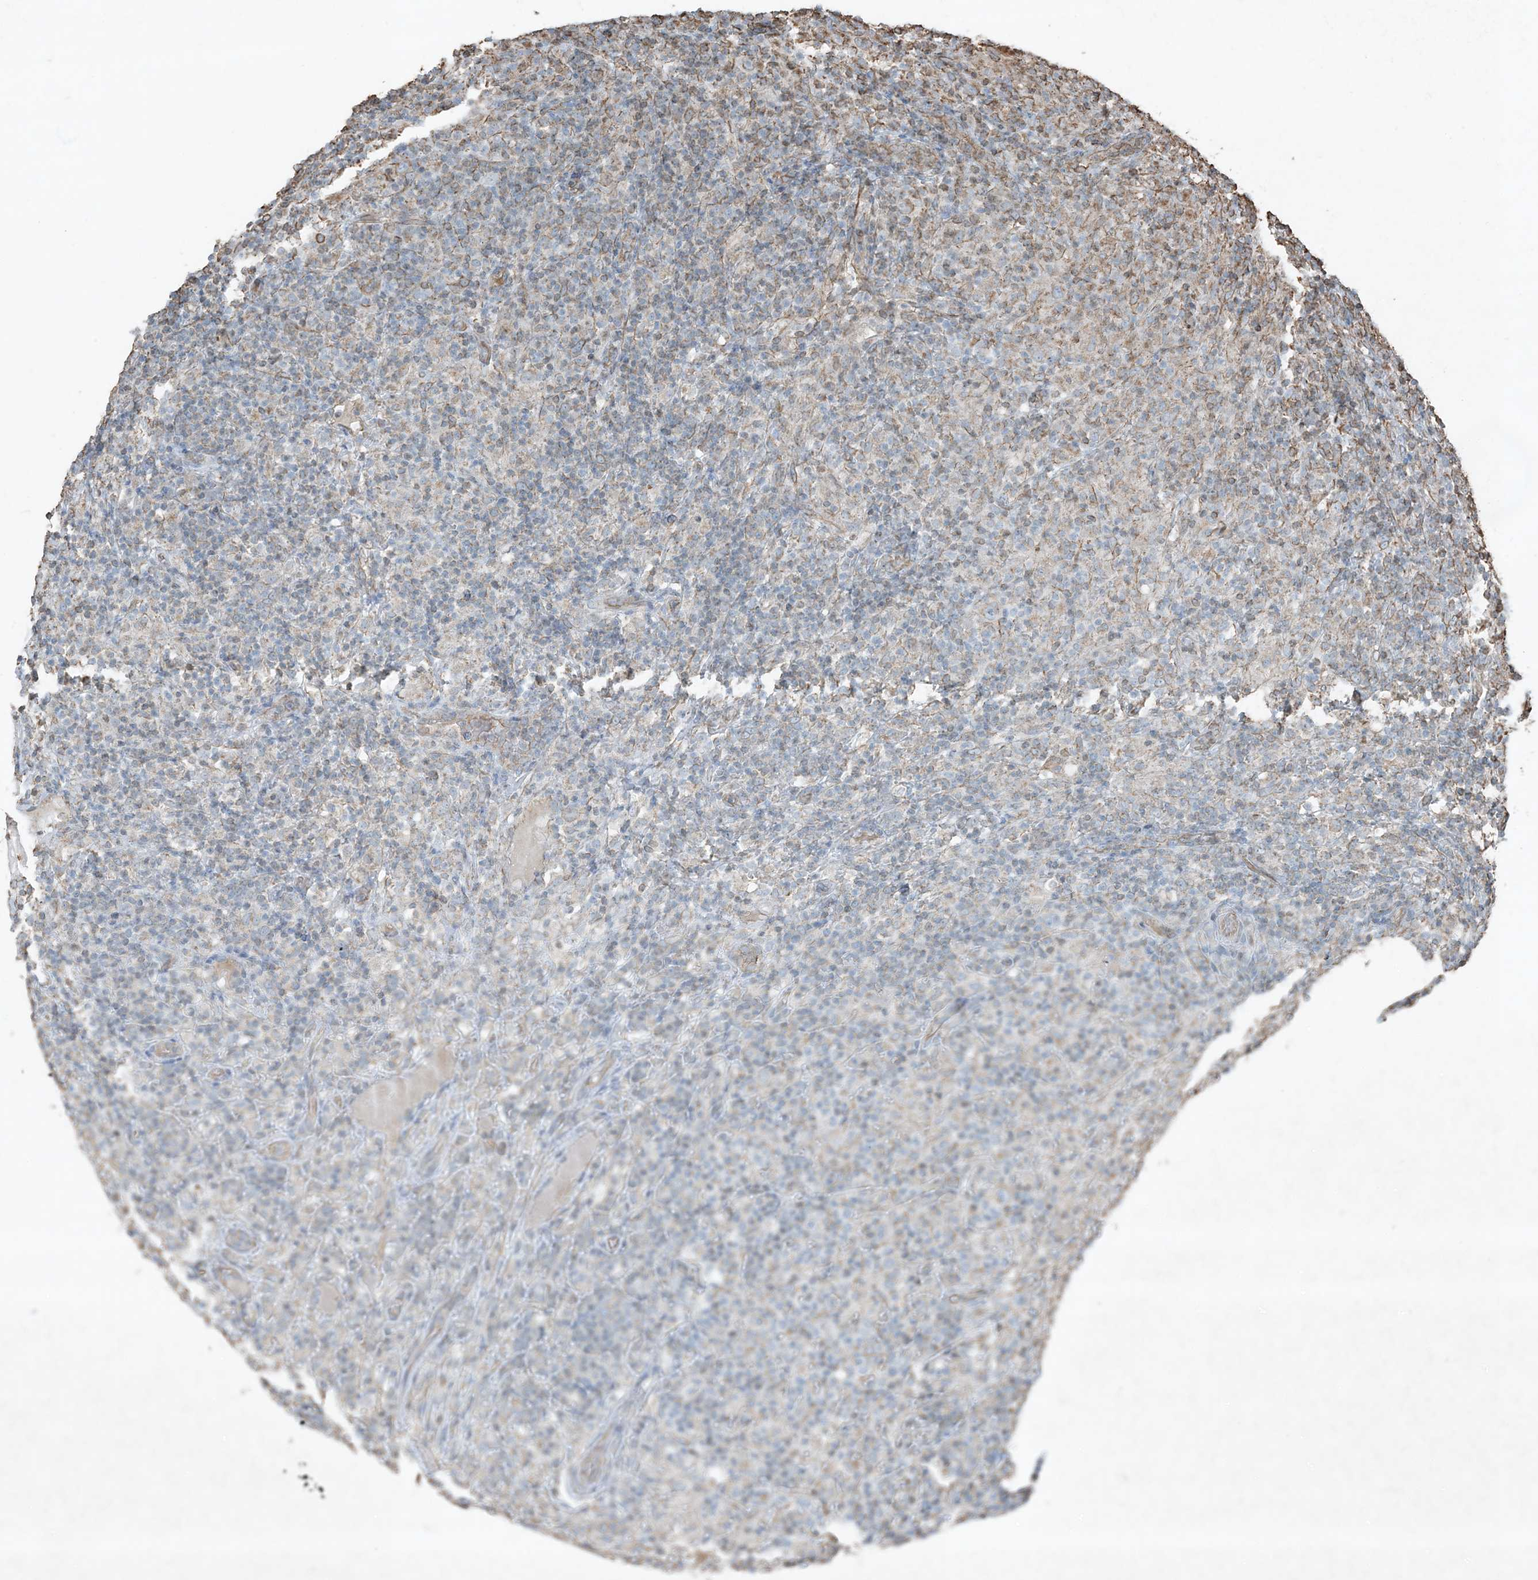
{"staining": {"intensity": "negative", "quantity": "none", "location": "none"}, "tissue": "lymphoma", "cell_type": "Tumor cells", "image_type": "cancer", "snomed": [{"axis": "morphology", "description": "Hodgkin's disease, NOS"}, {"axis": "topography", "description": "Lymph node"}], "caption": "High magnification brightfield microscopy of lymphoma stained with DAB (brown) and counterstained with hematoxylin (blue): tumor cells show no significant staining.", "gene": "RYK", "patient": {"sex": "male", "age": 70}}